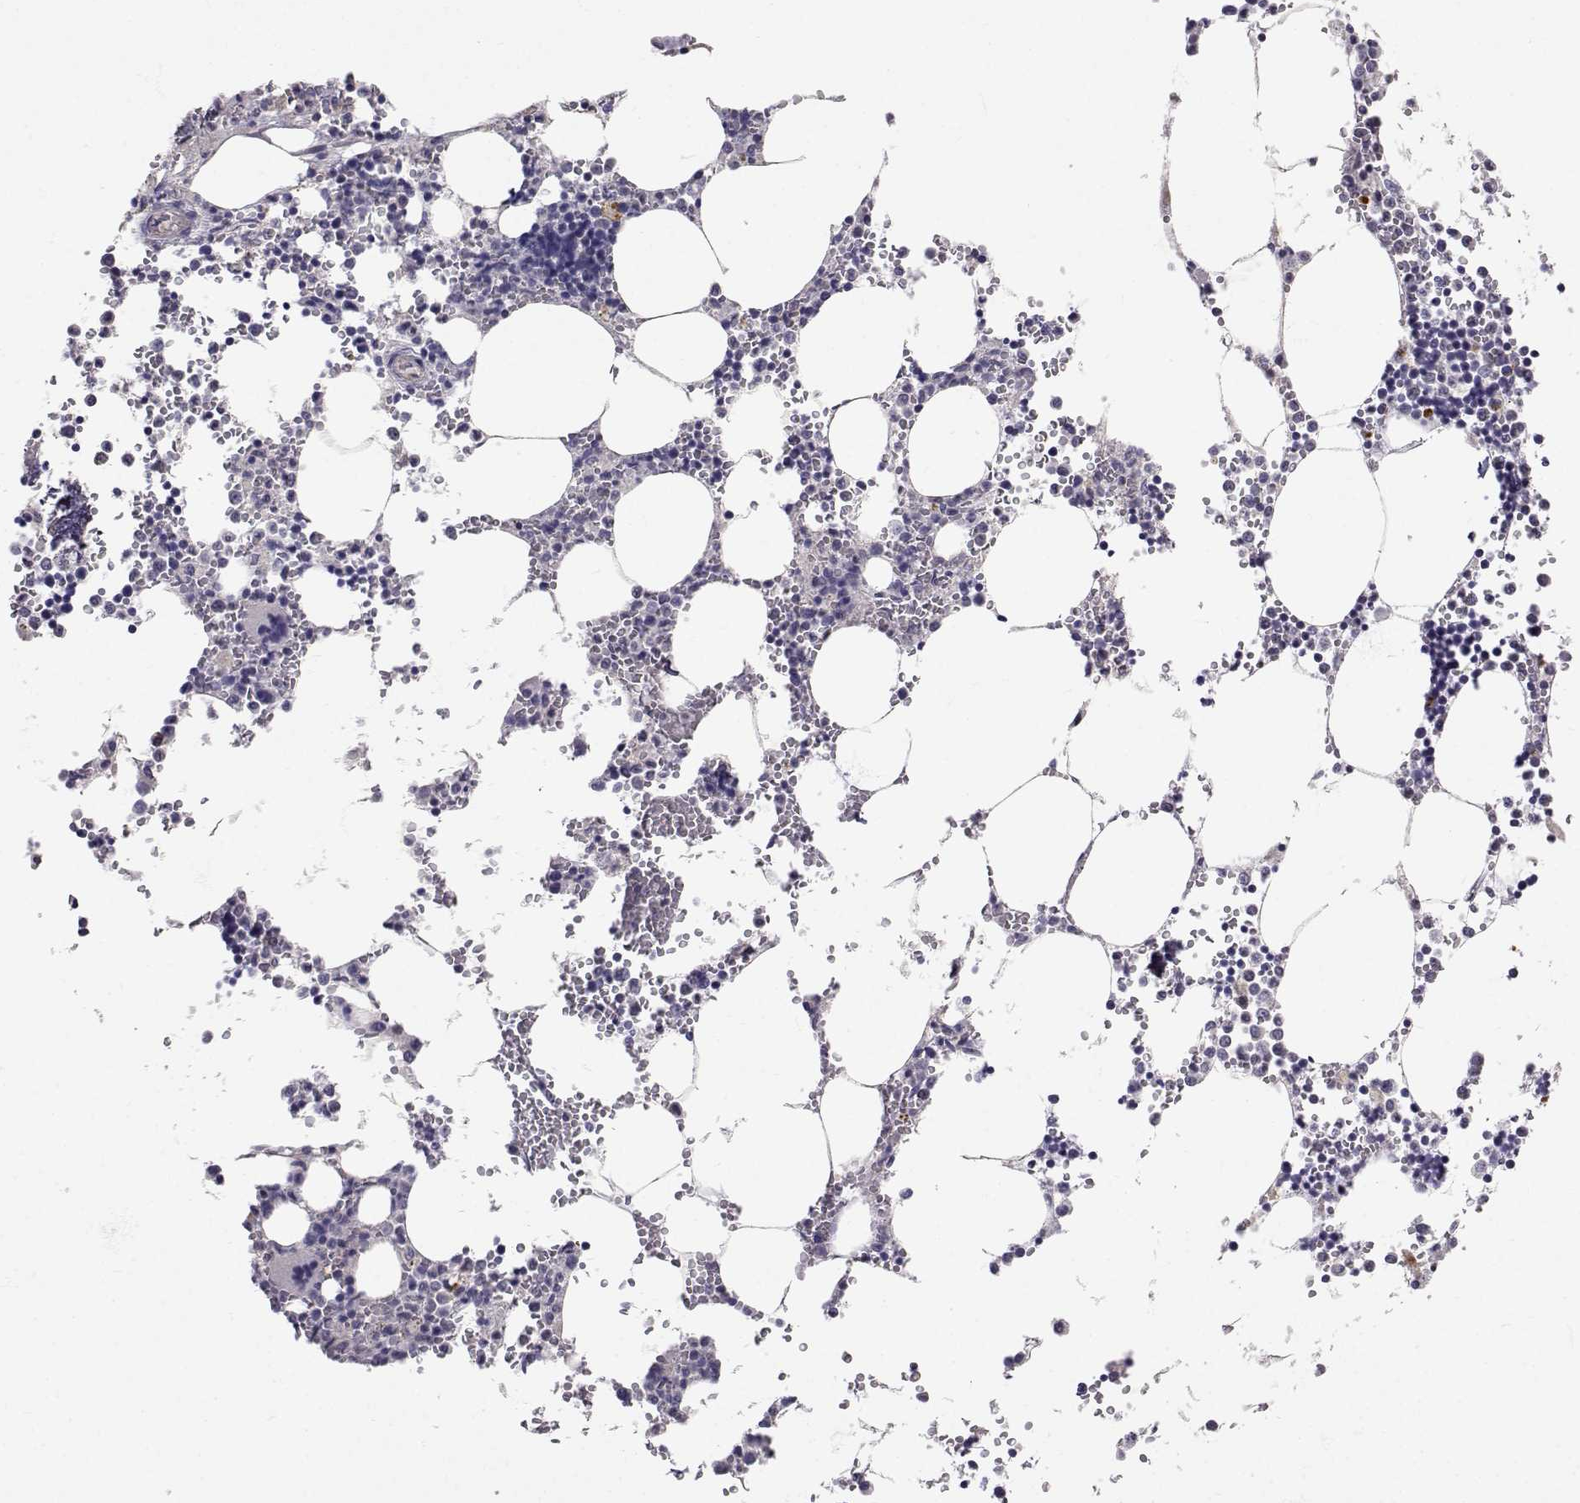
{"staining": {"intensity": "negative", "quantity": "none", "location": "none"}, "tissue": "bone marrow", "cell_type": "Hematopoietic cells", "image_type": "normal", "snomed": [{"axis": "morphology", "description": "Normal tissue, NOS"}, {"axis": "topography", "description": "Bone marrow"}], "caption": "Image shows no protein expression in hematopoietic cells of unremarkable bone marrow. The staining was performed using DAB to visualize the protein expression in brown, while the nuclei were stained in blue with hematoxylin (Magnification: 20x).", "gene": "SLC6A3", "patient": {"sex": "male", "age": 54}}